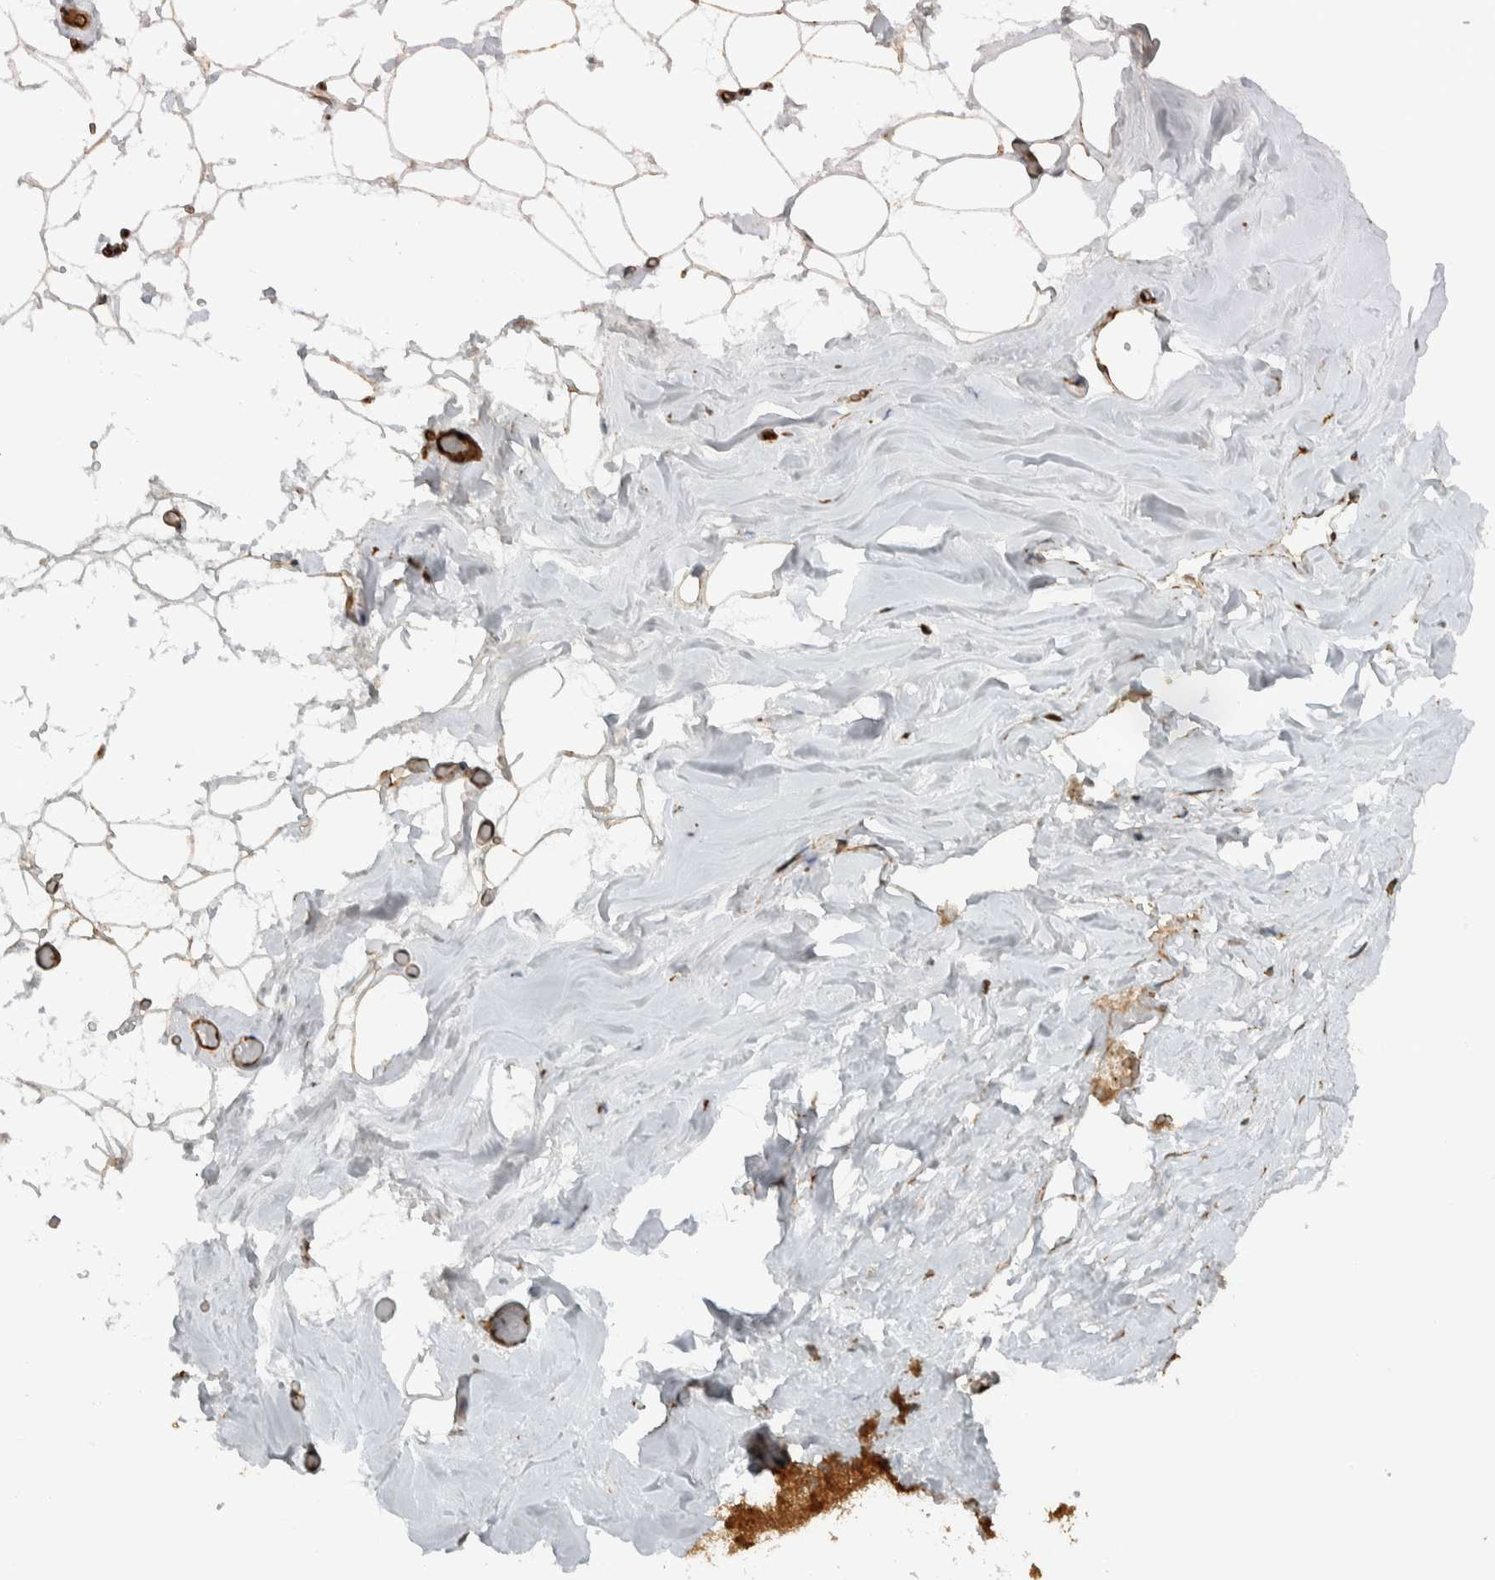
{"staining": {"intensity": "moderate", "quantity": ">75%", "location": "cytoplasmic/membranous"}, "tissue": "adipose tissue", "cell_type": "Adipocytes", "image_type": "normal", "snomed": [{"axis": "morphology", "description": "Normal tissue, NOS"}, {"axis": "morphology", "description": "Fibrosis, NOS"}, {"axis": "topography", "description": "Breast"}, {"axis": "topography", "description": "Adipose tissue"}], "caption": "A brown stain highlights moderate cytoplasmic/membranous positivity of a protein in adipocytes of unremarkable human adipose tissue.", "gene": "CNTROB", "patient": {"sex": "female", "age": 39}}